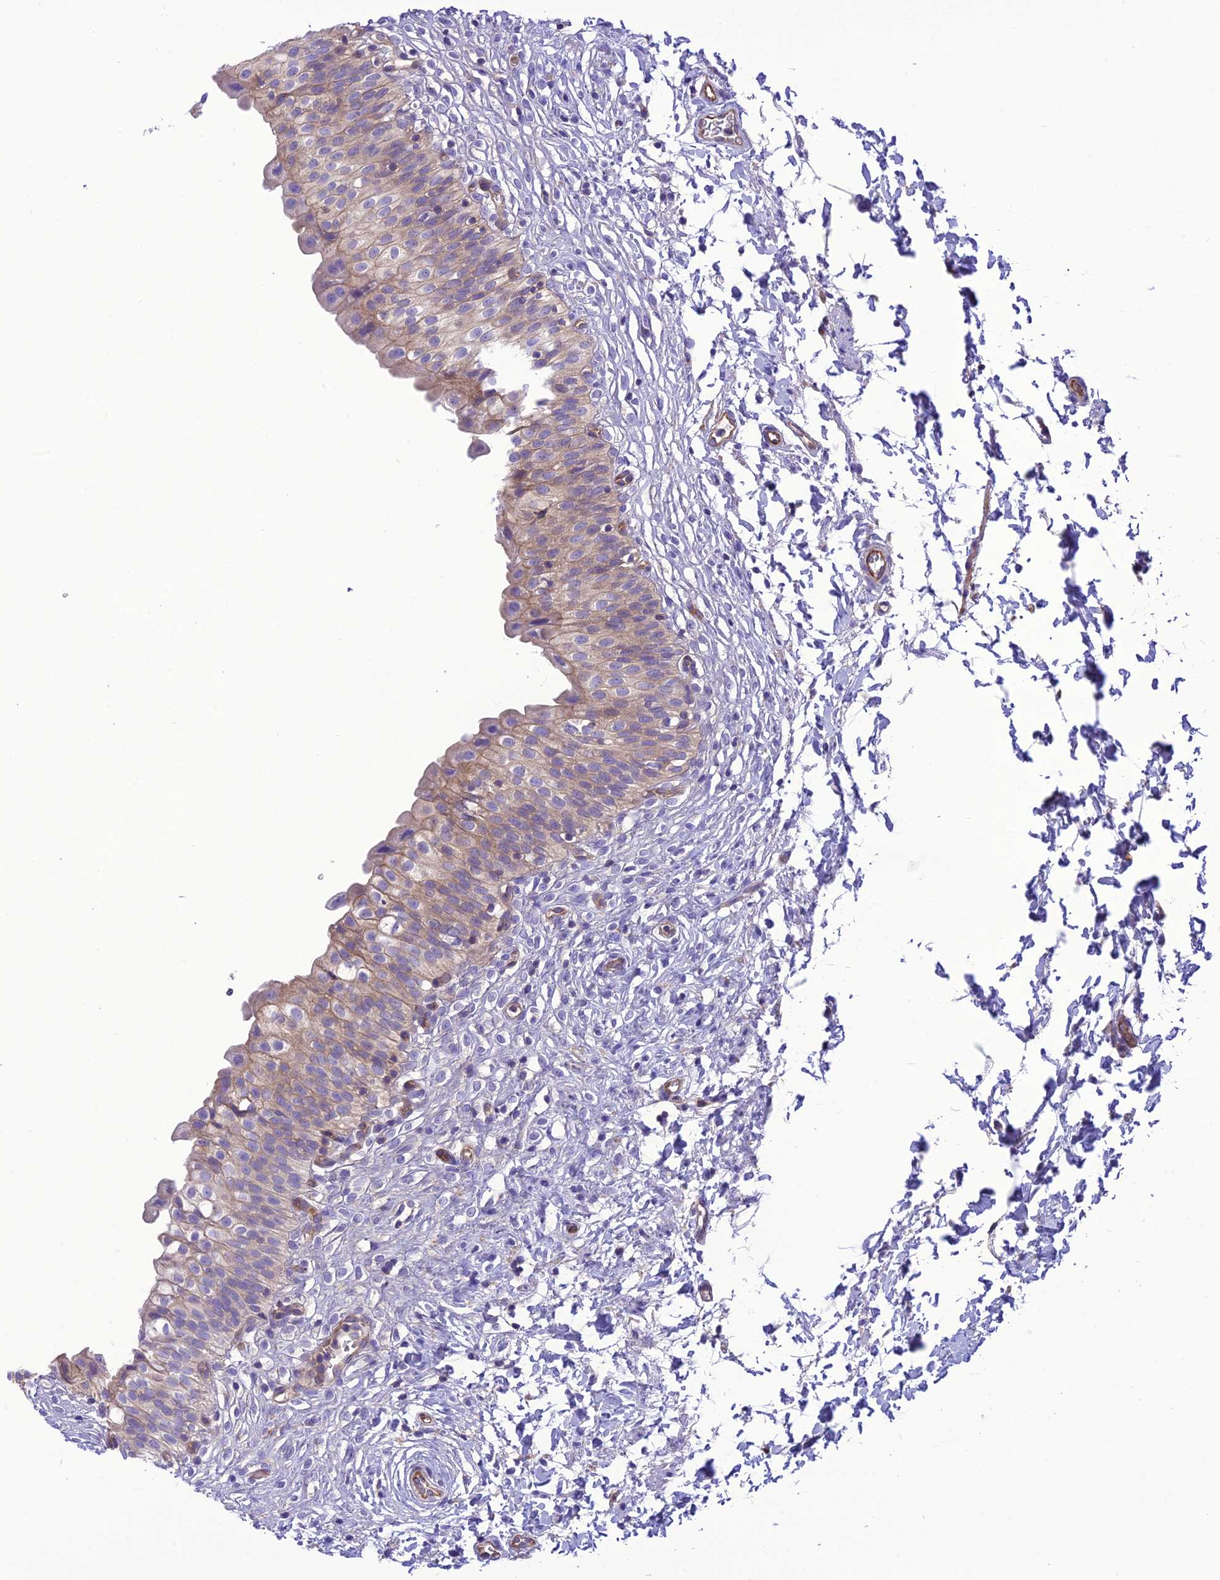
{"staining": {"intensity": "moderate", "quantity": "25%-75%", "location": "cytoplasmic/membranous"}, "tissue": "urinary bladder", "cell_type": "Urothelial cells", "image_type": "normal", "snomed": [{"axis": "morphology", "description": "Normal tissue, NOS"}, {"axis": "topography", "description": "Urinary bladder"}], "caption": "Moderate cytoplasmic/membranous expression is present in approximately 25%-75% of urothelial cells in normal urinary bladder.", "gene": "PPFIA3", "patient": {"sex": "male", "age": 55}}